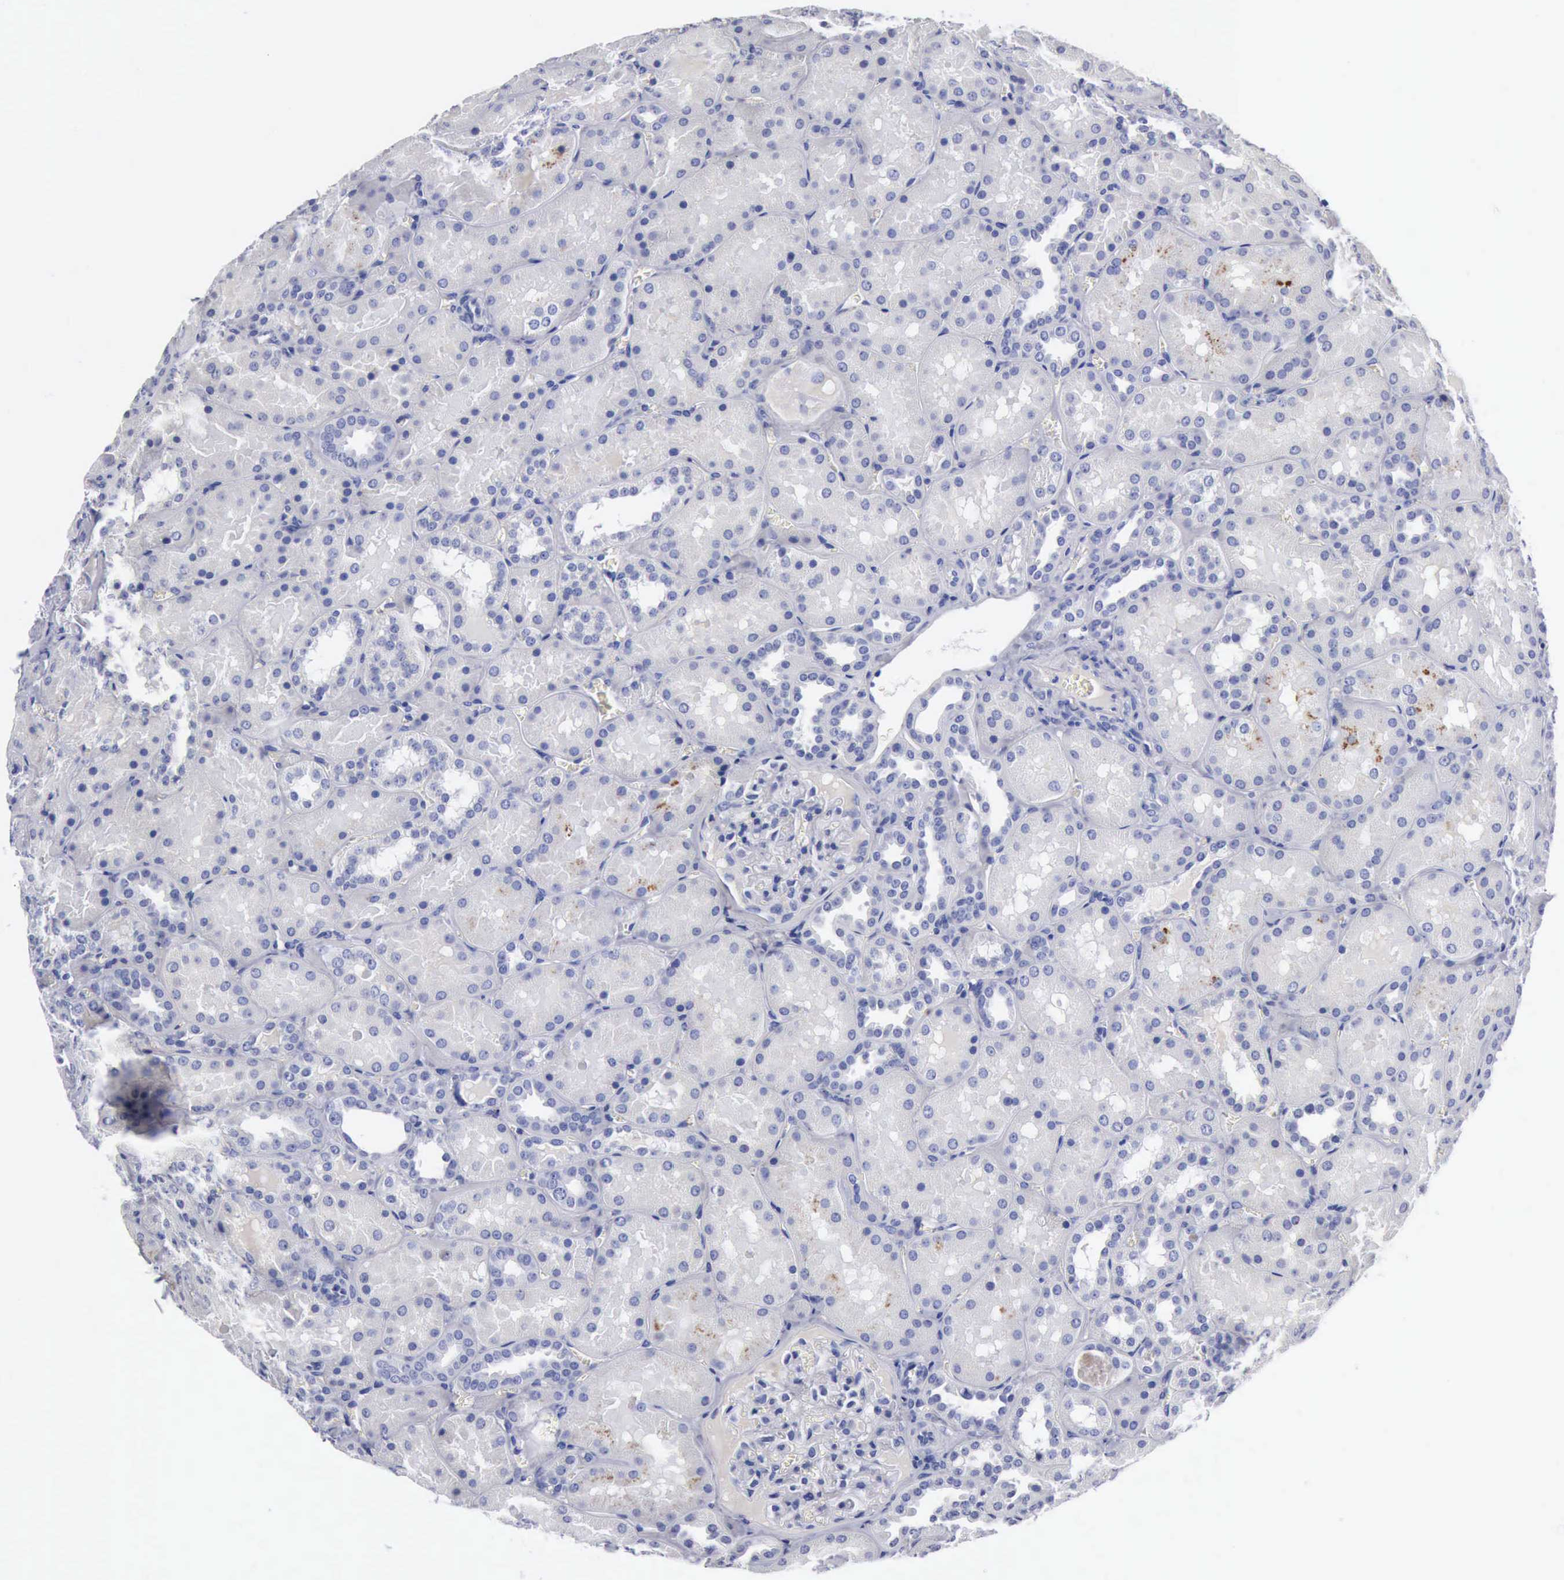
{"staining": {"intensity": "negative", "quantity": "none", "location": "none"}, "tissue": "kidney", "cell_type": "Cells in glomeruli", "image_type": "normal", "snomed": [{"axis": "morphology", "description": "Normal tissue, NOS"}, {"axis": "topography", "description": "Kidney"}], "caption": "Immunohistochemistry histopathology image of unremarkable kidney: human kidney stained with DAB displays no significant protein staining in cells in glomeruli.", "gene": "CYP19A1", "patient": {"sex": "female", "age": 52}}